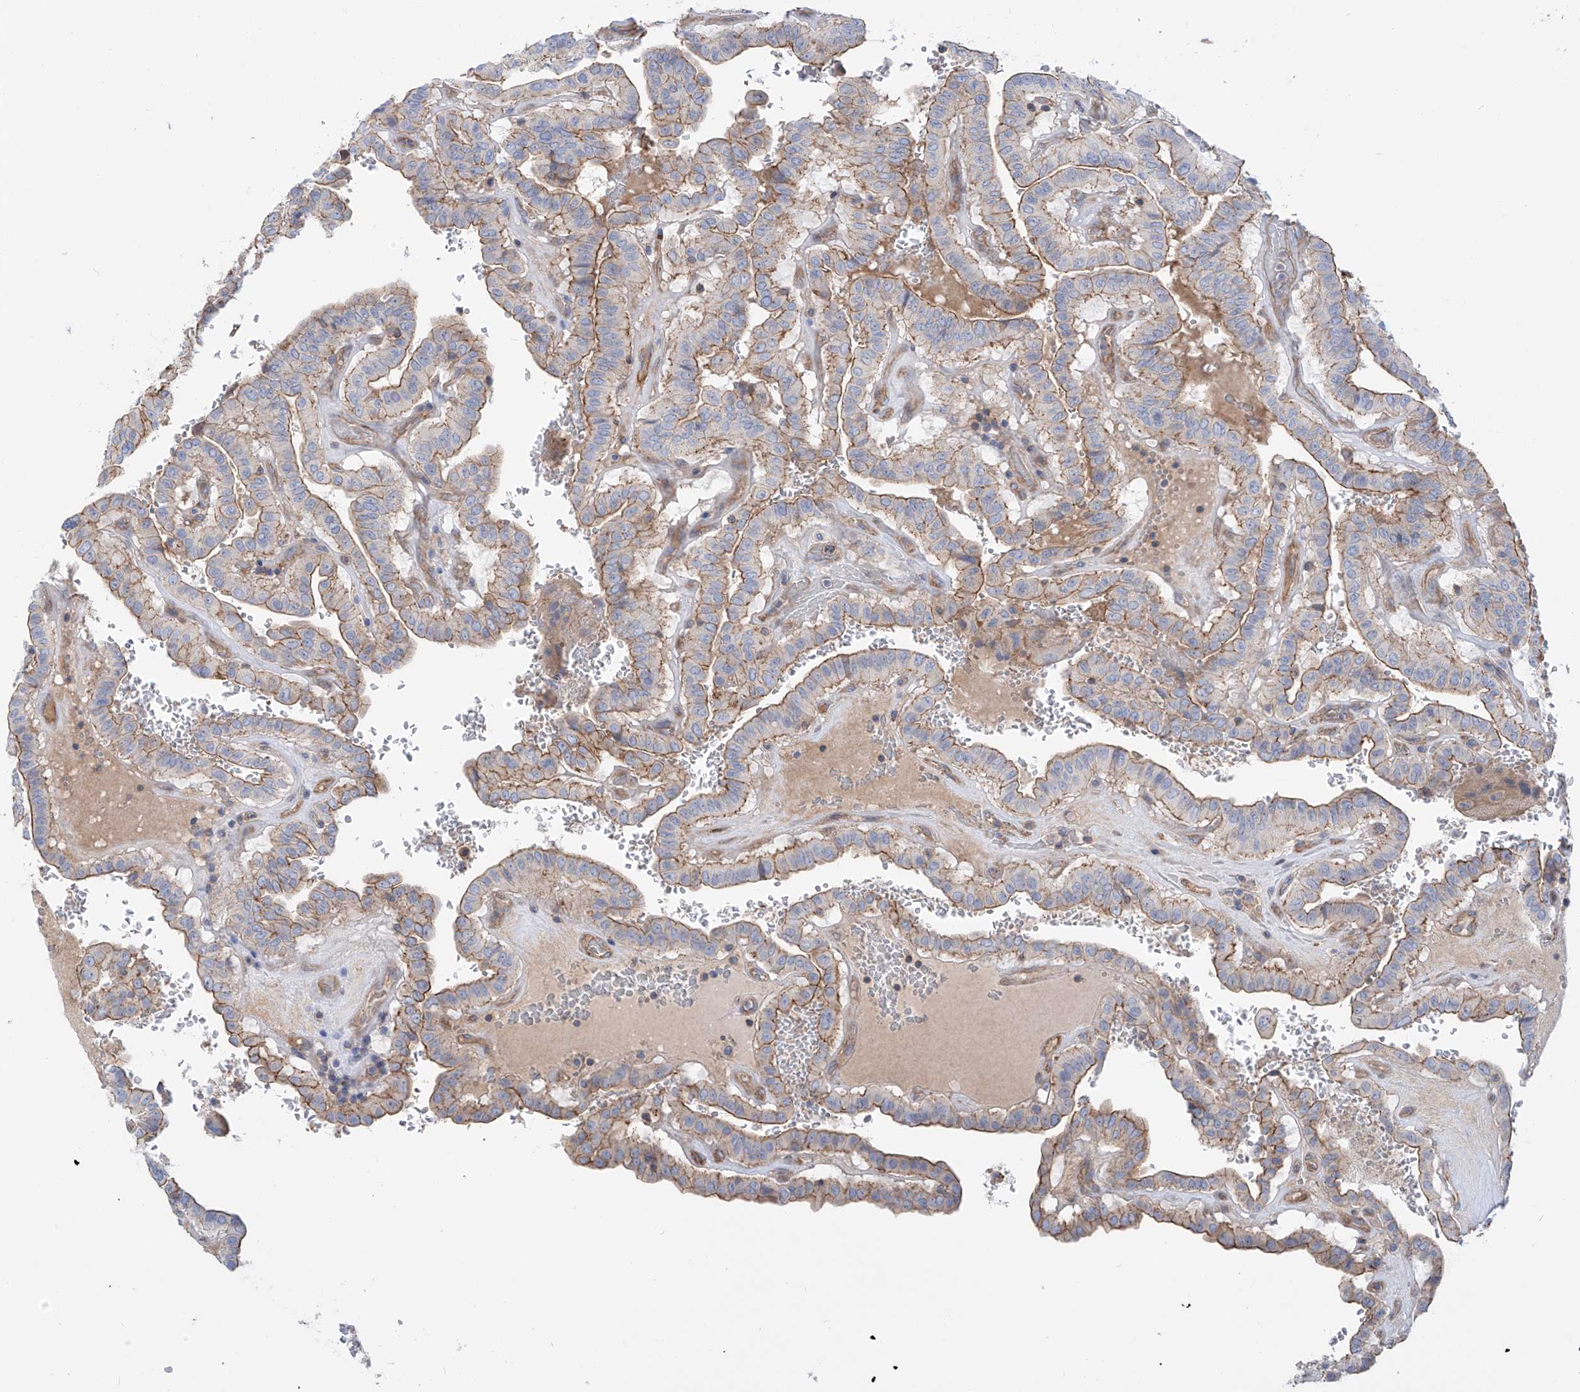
{"staining": {"intensity": "moderate", "quantity": ">75%", "location": "cytoplasmic/membranous"}, "tissue": "thyroid cancer", "cell_type": "Tumor cells", "image_type": "cancer", "snomed": [{"axis": "morphology", "description": "Papillary adenocarcinoma, NOS"}, {"axis": "topography", "description": "Thyroid gland"}], "caption": "Immunohistochemical staining of thyroid papillary adenocarcinoma displays medium levels of moderate cytoplasmic/membranous expression in approximately >75% of tumor cells.", "gene": "TMEM209", "patient": {"sex": "male", "age": 77}}